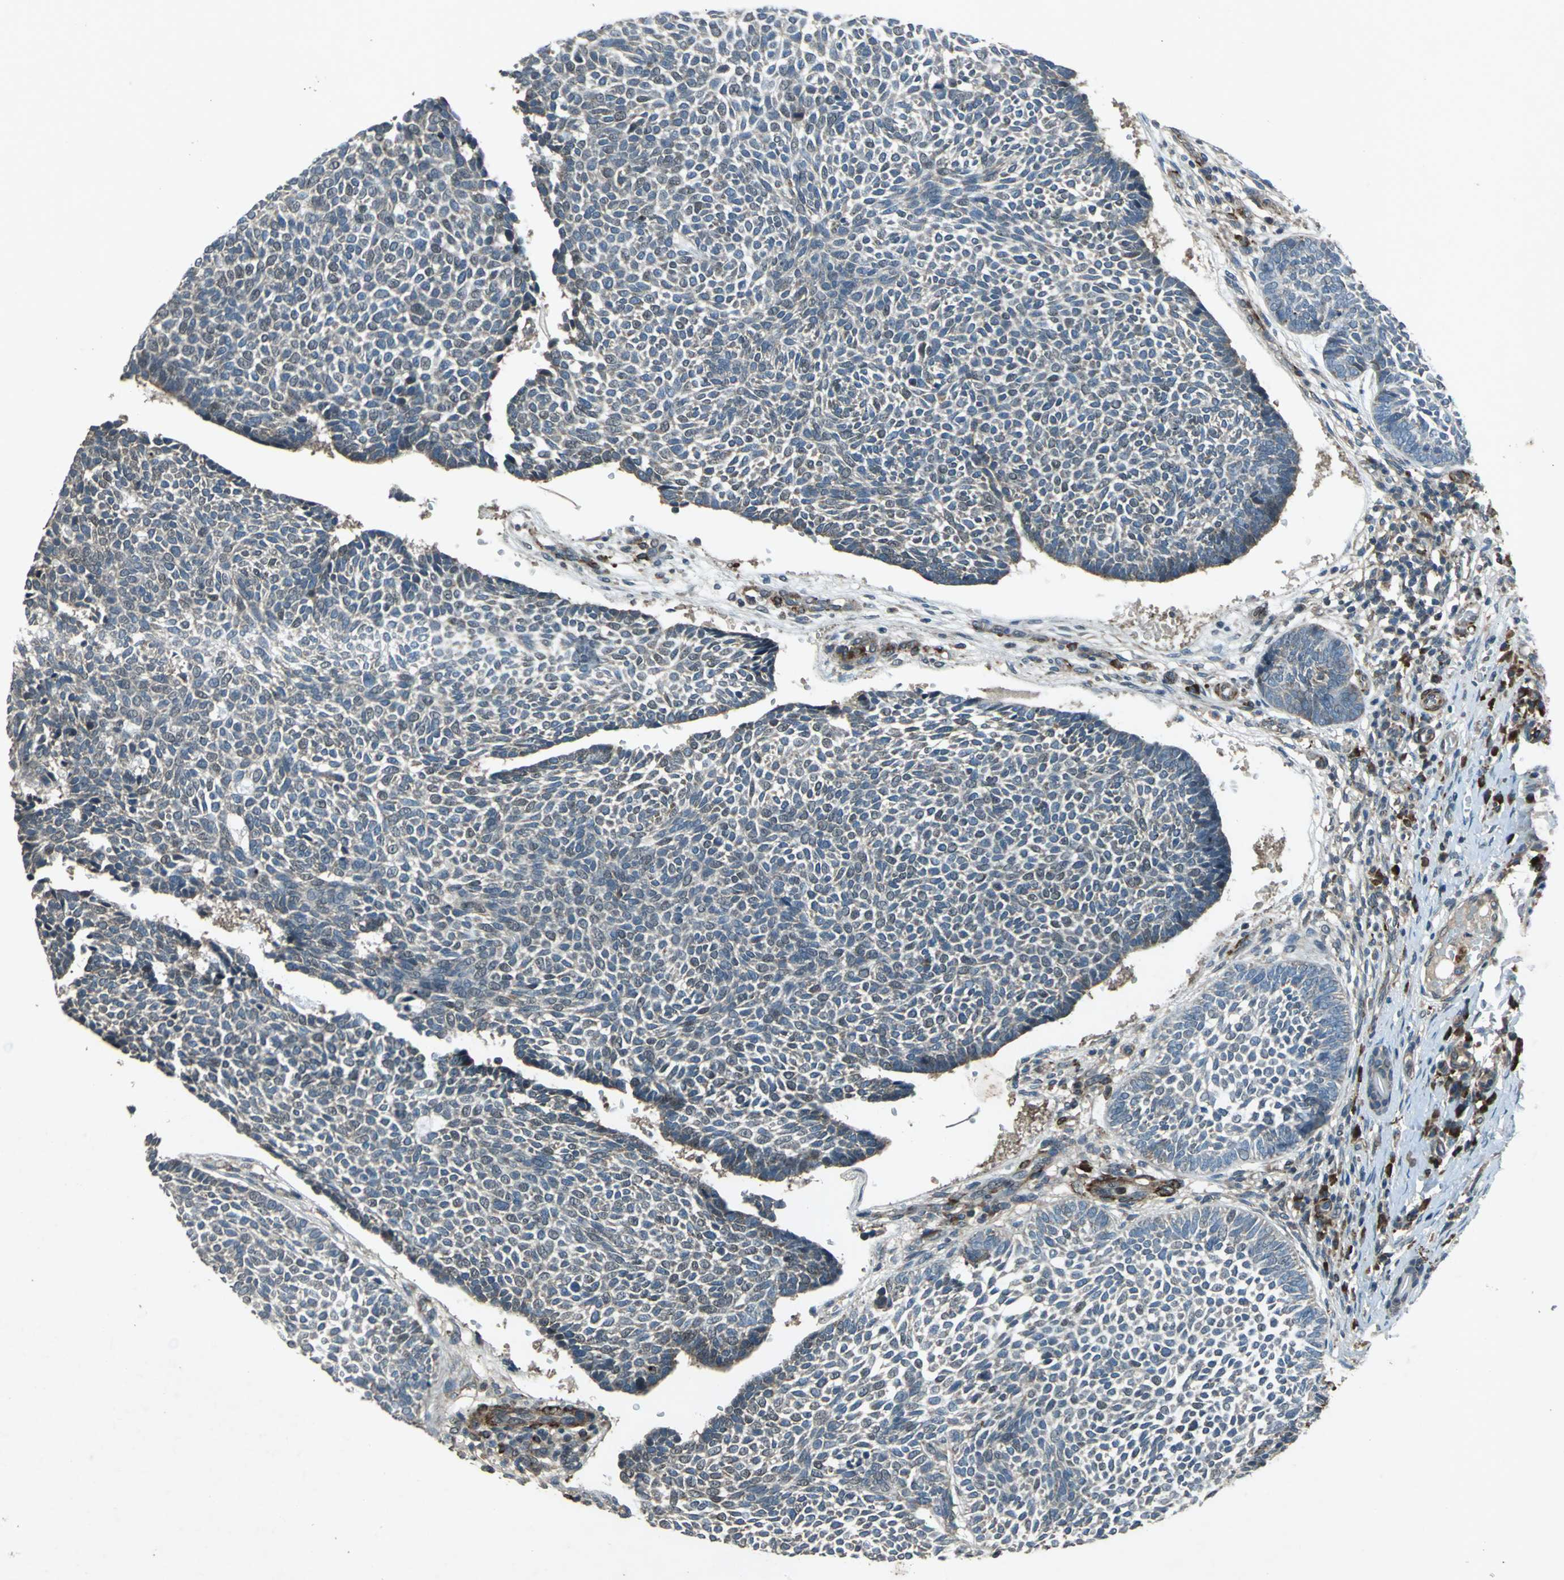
{"staining": {"intensity": "weak", "quantity": "25%-75%", "location": "cytoplasmic/membranous"}, "tissue": "skin cancer", "cell_type": "Tumor cells", "image_type": "cancer", "snomed": [{"axis": "morphology", "description": "Normal tissue, NOS"}, {"axis": "morphology", "description": "Basal cell carcinoma"}, {"axis": "topography", "description": "Skin"}], "caption": "A micrograph of human skin cancer (basal cell carcinoma) stained for a protein shows weak cytoplasmic/membranous brown staining in tumor cells.", "gene": "SEPTIN4", "patient": {"sex": "male", "age": 87}}